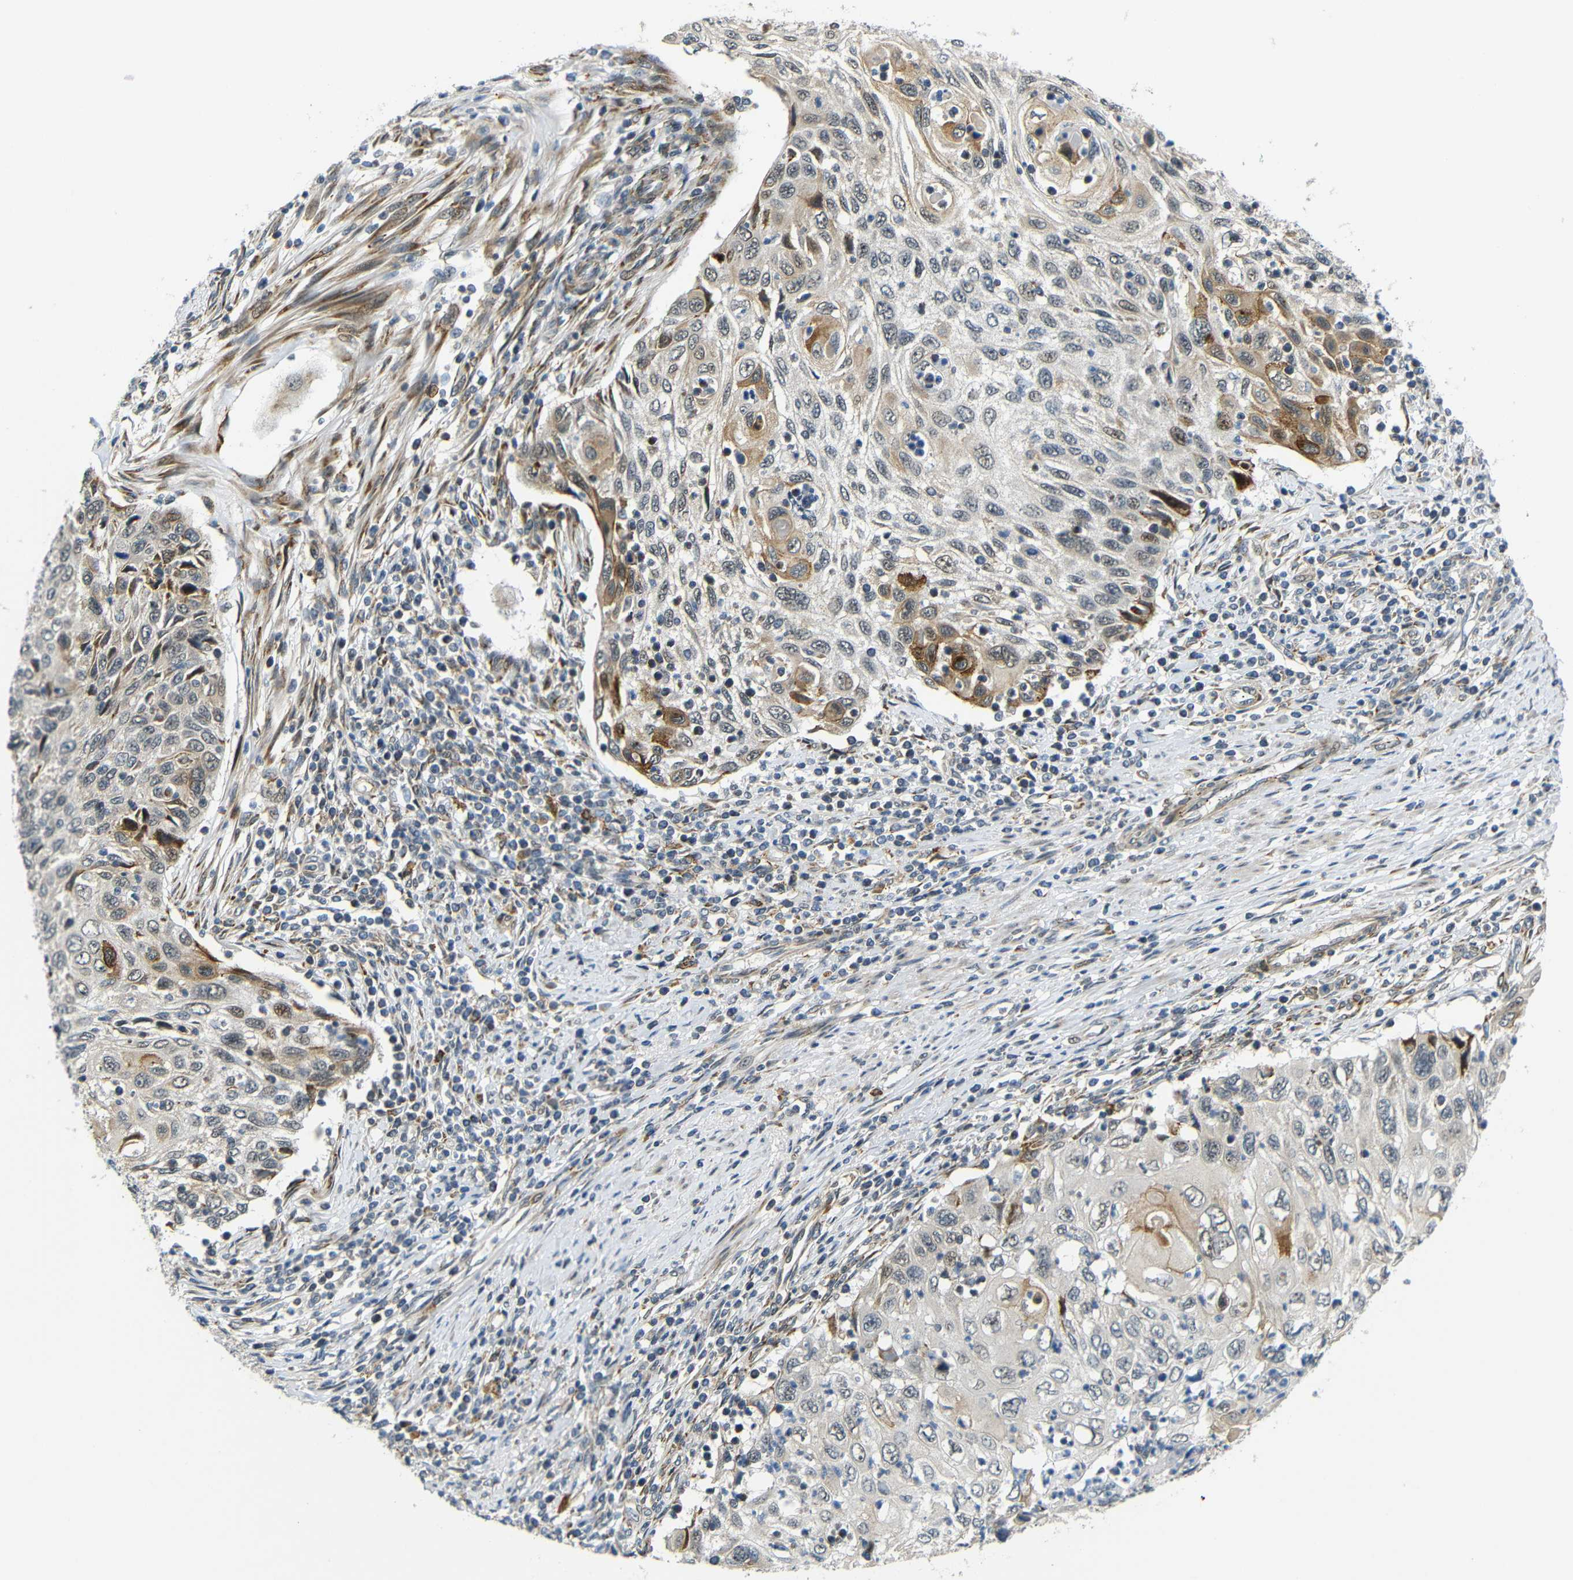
{"staining": {"intensity": "moderate", "quantity": "25%-75%", "location": "cytoplasmic/membranous,nuclear"}, "tissue": "cervical cancer", "cell_type": "Tumor cells", "image_type": "cancer", "snomed": [{"axis": "morphology", "description": "Squamous cell carcinoma, NOS"}, {"axis": "topography", "description": "Cervix"}], "caption": "This histopathology image demonstrates immunohistochemistry (IHC) staining of human squamous cell carcinoma (cervical), with medium moderate cytoplasmic/membranous and nuclear staining in approximately 25%-75% of tumor cells.", "gene": "SYDE1", "patient": {"sex": "female", "age": 70}}